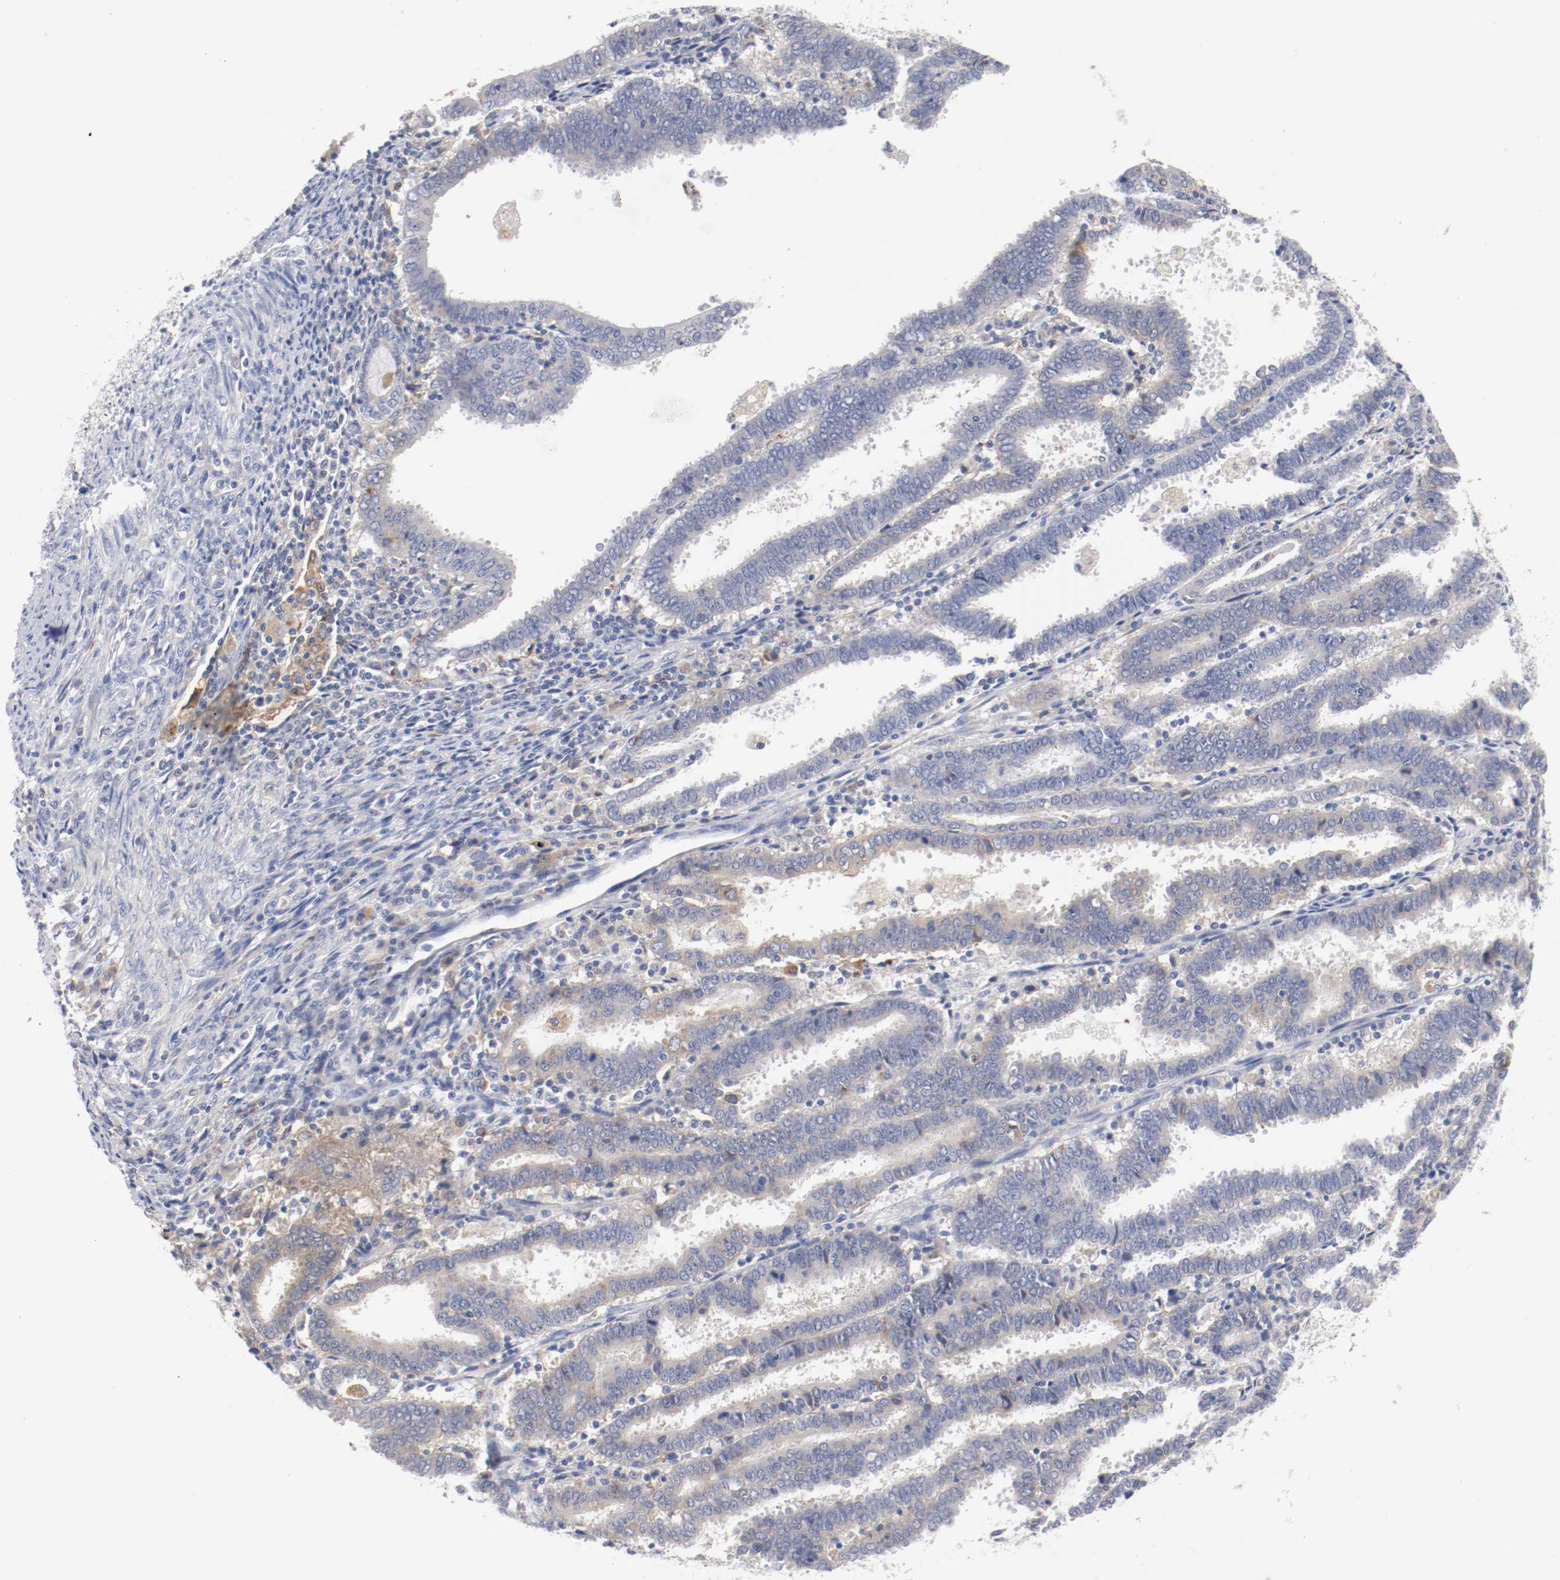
{"staining": {"intensity": "weak", "quantity": ">75%", "location": "cytoplasmic/membranous"}, "tissue": "endometrial cancer", "cell_type": "Tumor cells", "image_type": "cancer", "snomed": [{"axis": "morphology", "description": "Adenocarcinoma, NOS"}, {"axis": "topography", "description": "Uterus"}], "caption": "A brown stain highlights weak cytoplasmic/membranous expression of a protein in adenocarcinoma (endometrial) tumor cells.", "gene": "FGFBP1", "patient": {"sex": "female", "age": 83}}